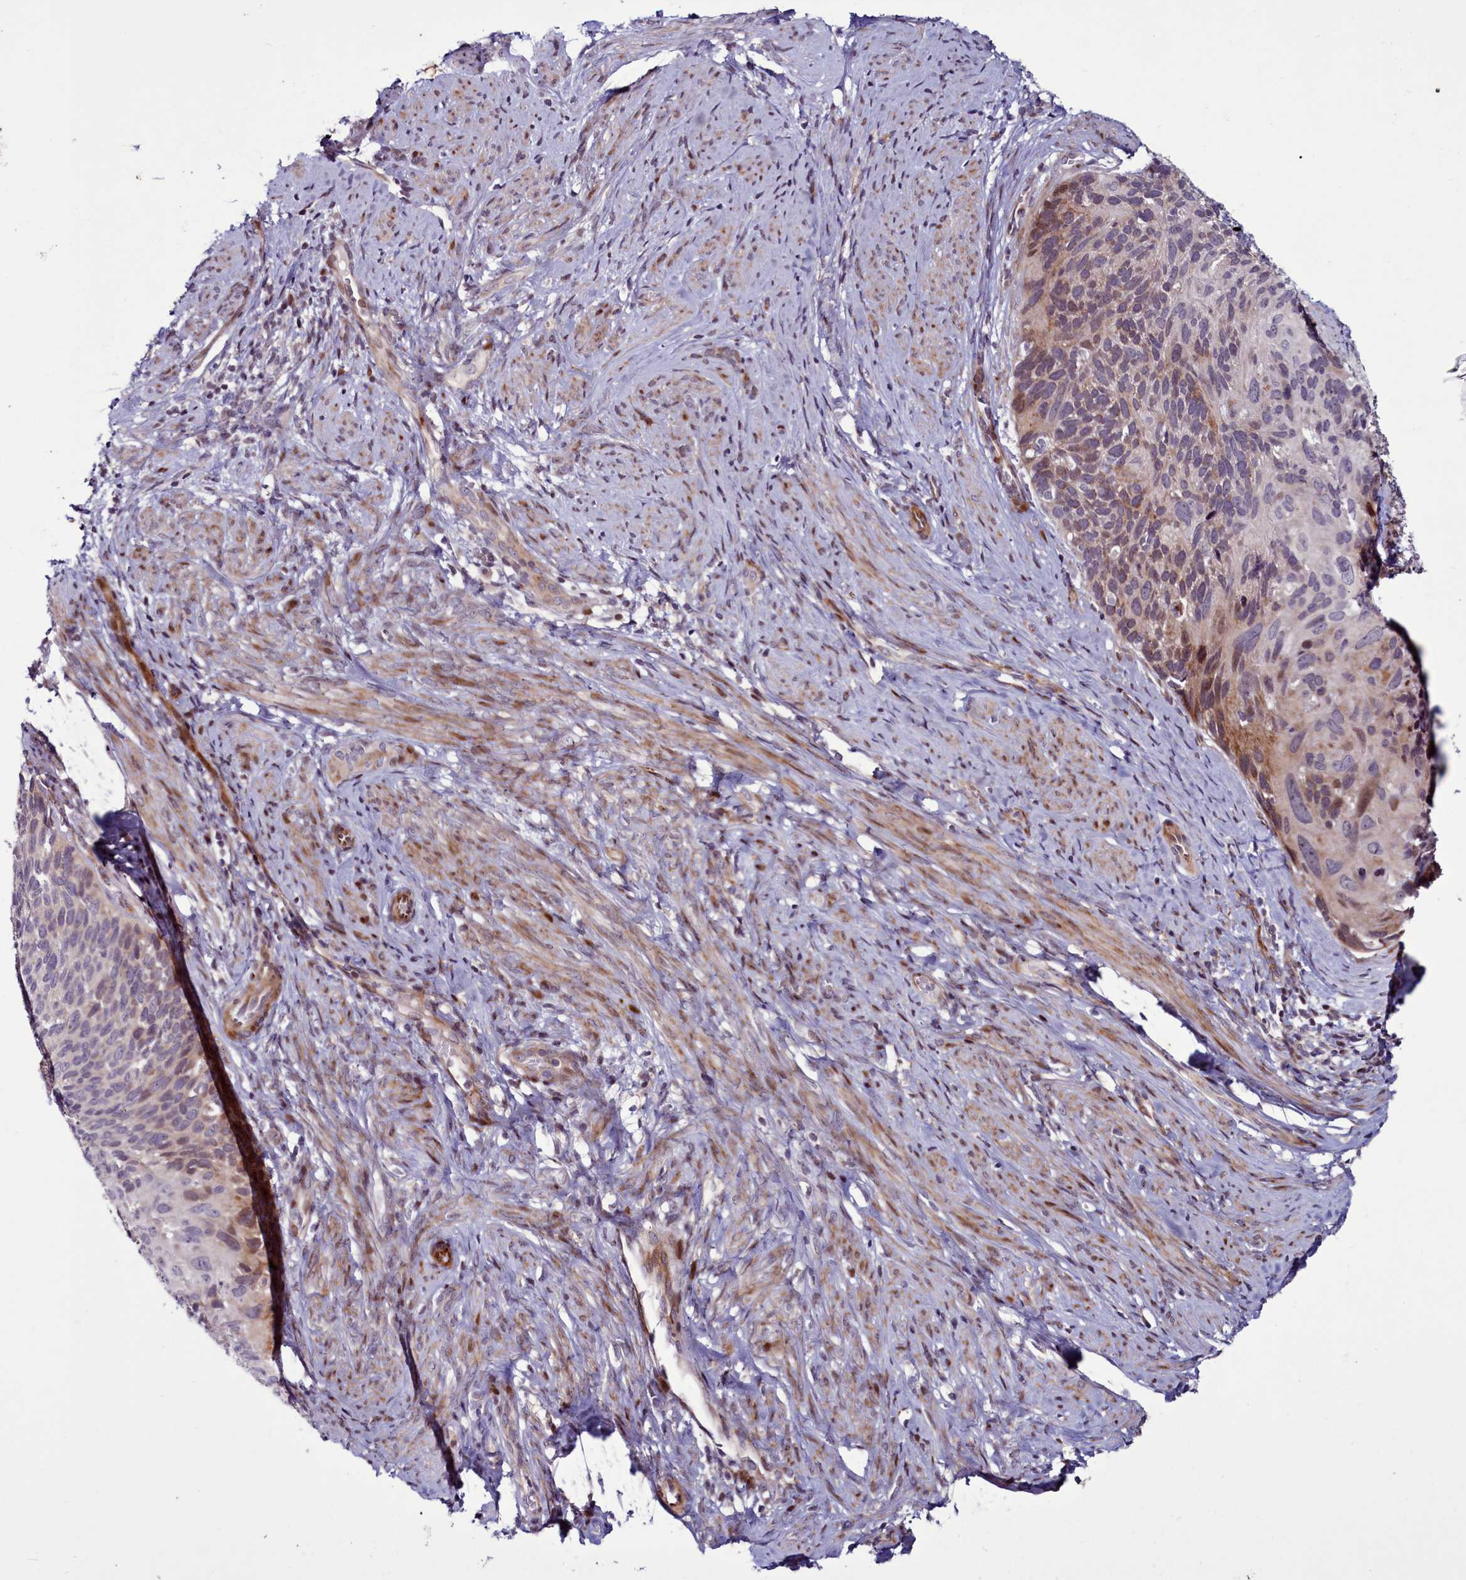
{"staining": {"intensity": "moderate", "quantity": "<25%", "location": "cytoplasmic/membranous,nuclear"}, "tissue": "cervical cancer", "cell_type": "Tumor cells", "image_type": "cancer", "snomed": [{"axis": "morphology", "description": "Squamous cell carcinoma, NOS"}, {"axis": "topography", "description": "Cervix"}], "caption": "Protein expression analysis of human cervical squamous cell carcinoma reveals moderate cytoplasmic/membranous and nuclear staining in approximately <25% of tumor cells. The protein of interest is shown in brown color, while the nuclei are stained blue.", "gene": "WBP11", "patient": {"sex": "female", "age": 80}}